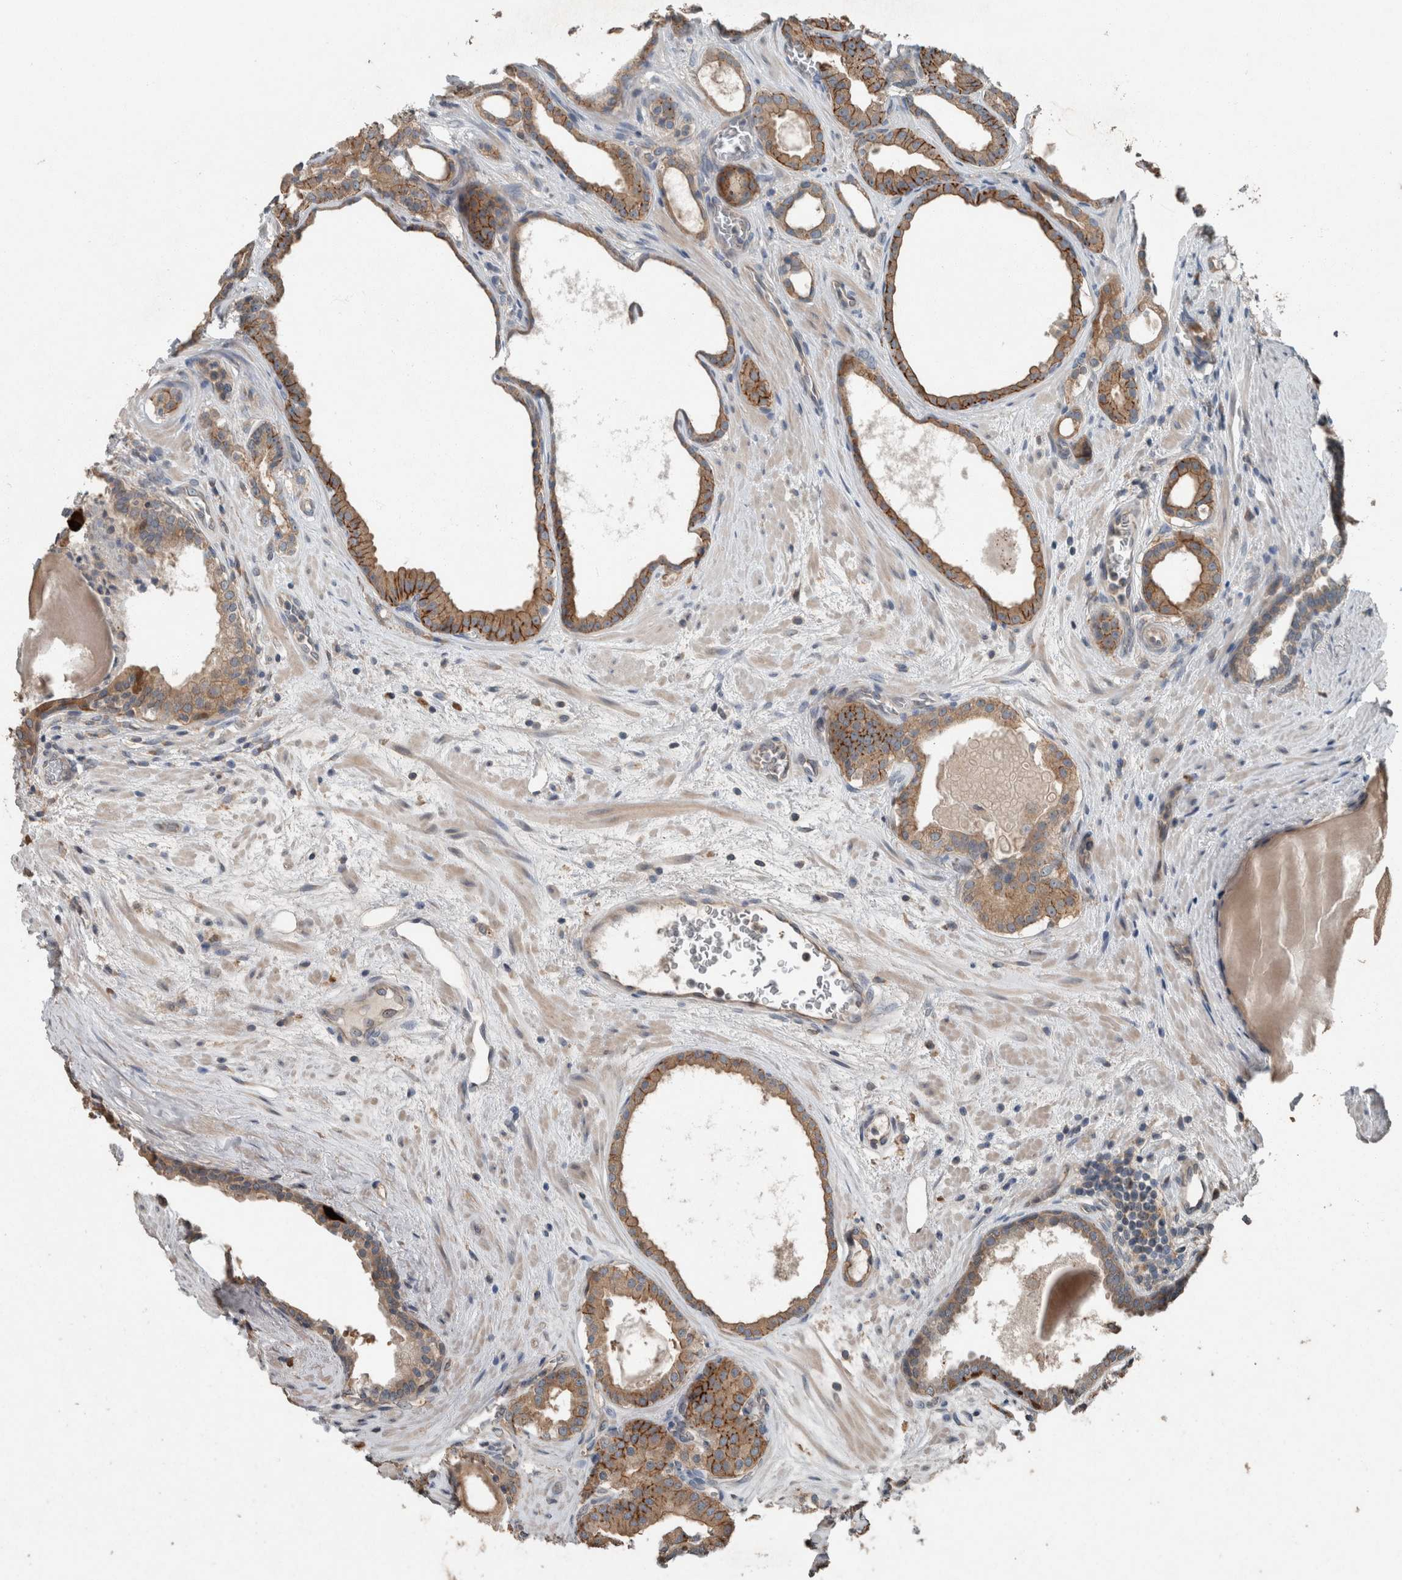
{"staining": {"intensity": "moderate", "quantity": ">75%", "location": "cytoplasmic/membranous"}, "tissue": "prostate cancer", "cell_type": "Tumor cells", "image_type": "cancer", "snomed": [{"axis": "morphology", "description": "Adenocarcinoma, High grade"}, {"axis": "topography", "description": "Prostate"}], "caption": "Immunohistochemical staining of prostate cancer (high-grade adenocarcinoma) reveals medium levels of moderate cytoplasmic/membranous protein staining in about >75% of tumor cells.", "gene": "KNTC1", "patient": {"sex": "male", "age": 60}}